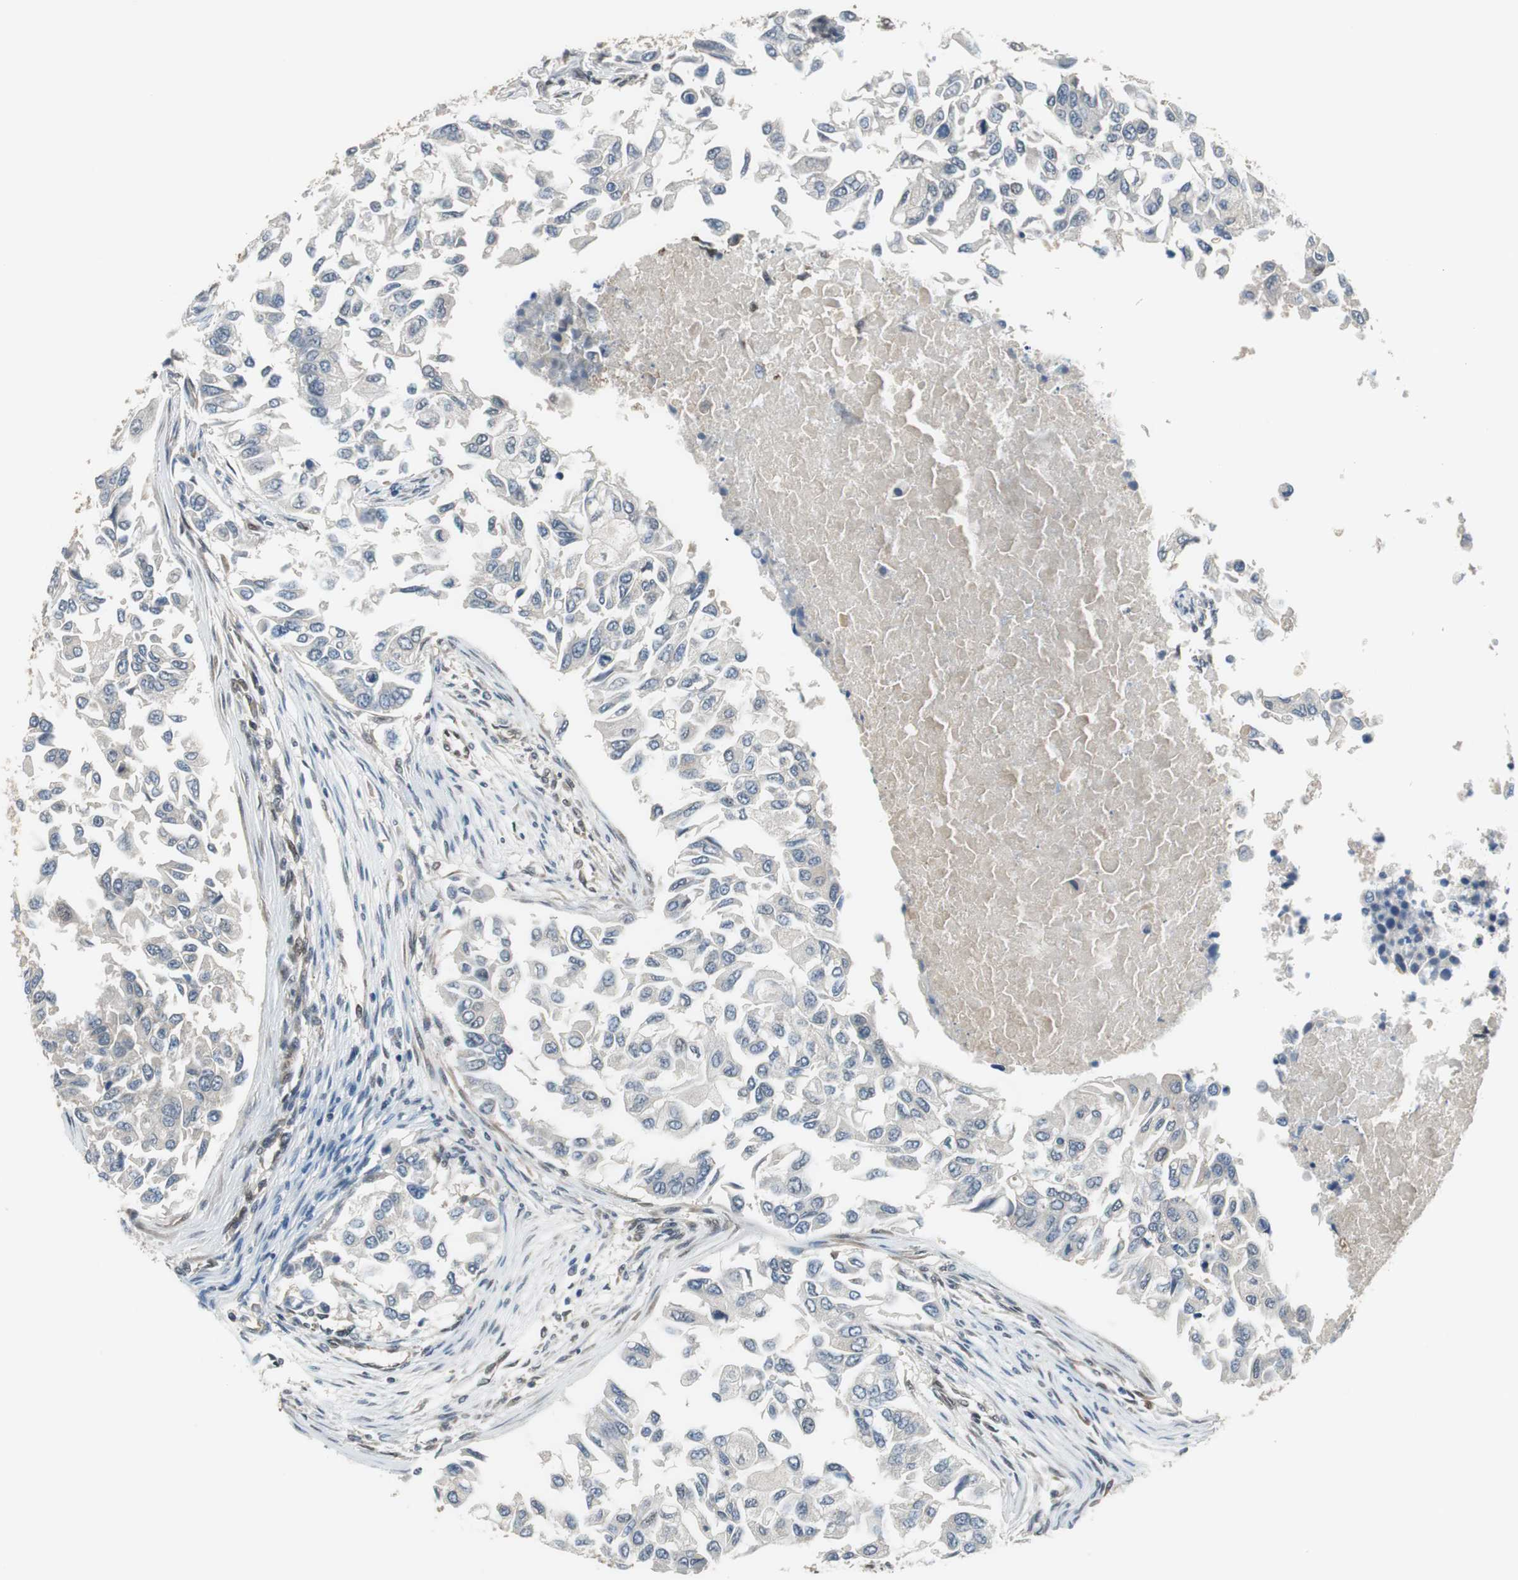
{"staining": {"intensity": "weak", "quantity": "<25%", "location": "cytoplasmic/membranous"}, "tissue": "breast cancer", "cell_type": "Tumor cells", "image_type": "cancer", "snomed": [{"axis": "morphology", "description": "Normal tissue, NOS"}, {"axis": "morphology", "description": "Duct carcinoma"}, {"axis": "topography", "description": "Breast"}], "caption": "Immunohistochemistry (IHC) image of neoplastic tissue: breast cancer stained with DAB (3,3'-diaminobenzidine) shows no significant protein expression in tumor cells.", "gene": "MAFB", "patient": {"sex": "female", "age": 49}}